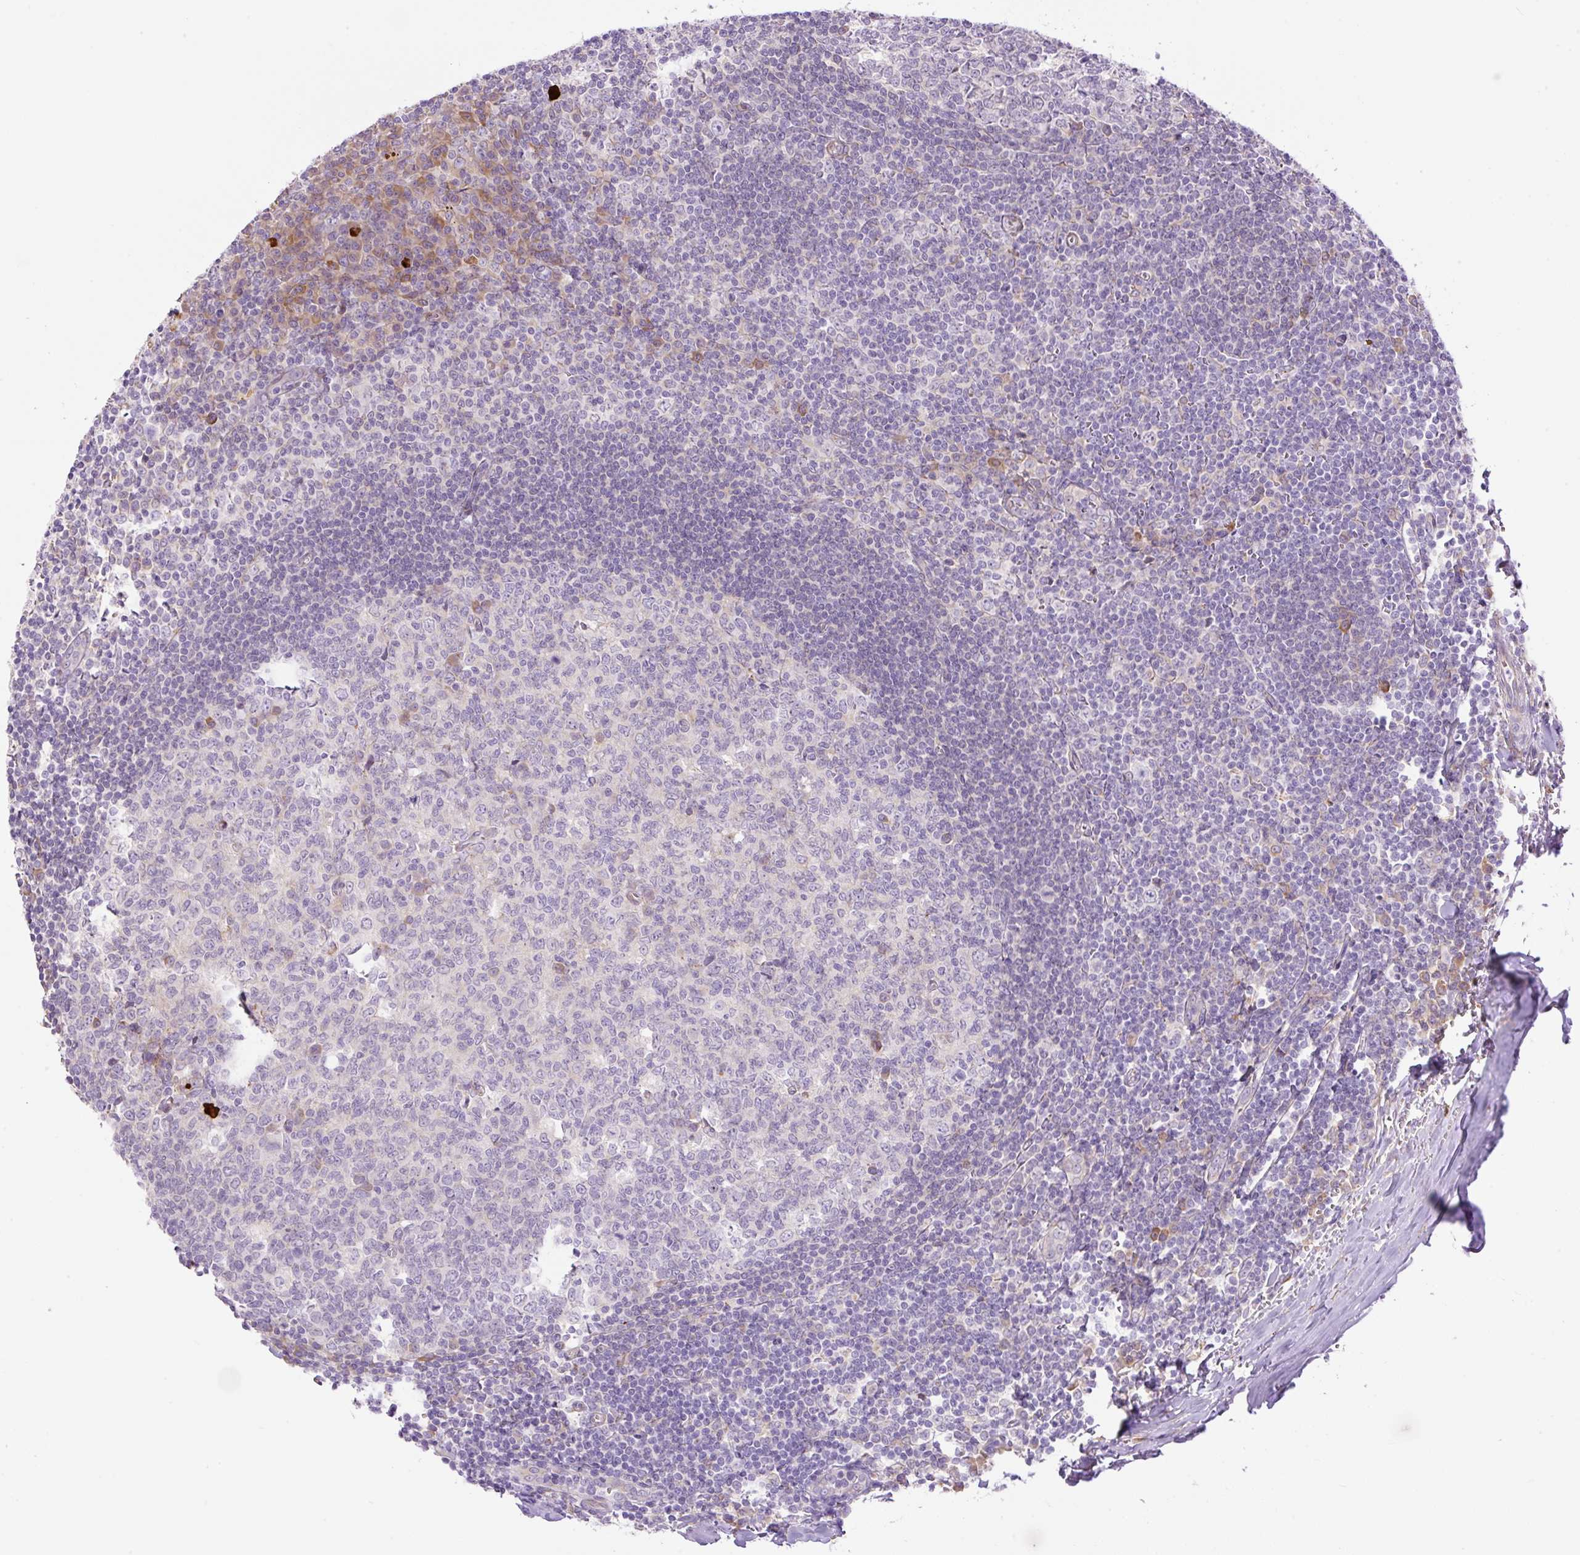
{"staining": {"intensity": "negative", "quantity": "none", "location": "none"}, "tissue": "tonsil", "cell_type": "Germinal center cells", "image_type": "normal", "snomed": [{"axis": "morphology", "description": "Normal tissue, NOS"}, {"axis": "topography", "description": "Tonsil"}], "caption": "Germinal center cells are negative for protein expression in normal human tonsil. The staining is performed using DAB brown chromogen with nuclei counter-stained in using hematoxylin.", "gene": "POFUT1", "patient": {"sex": "male", "age": 27}}